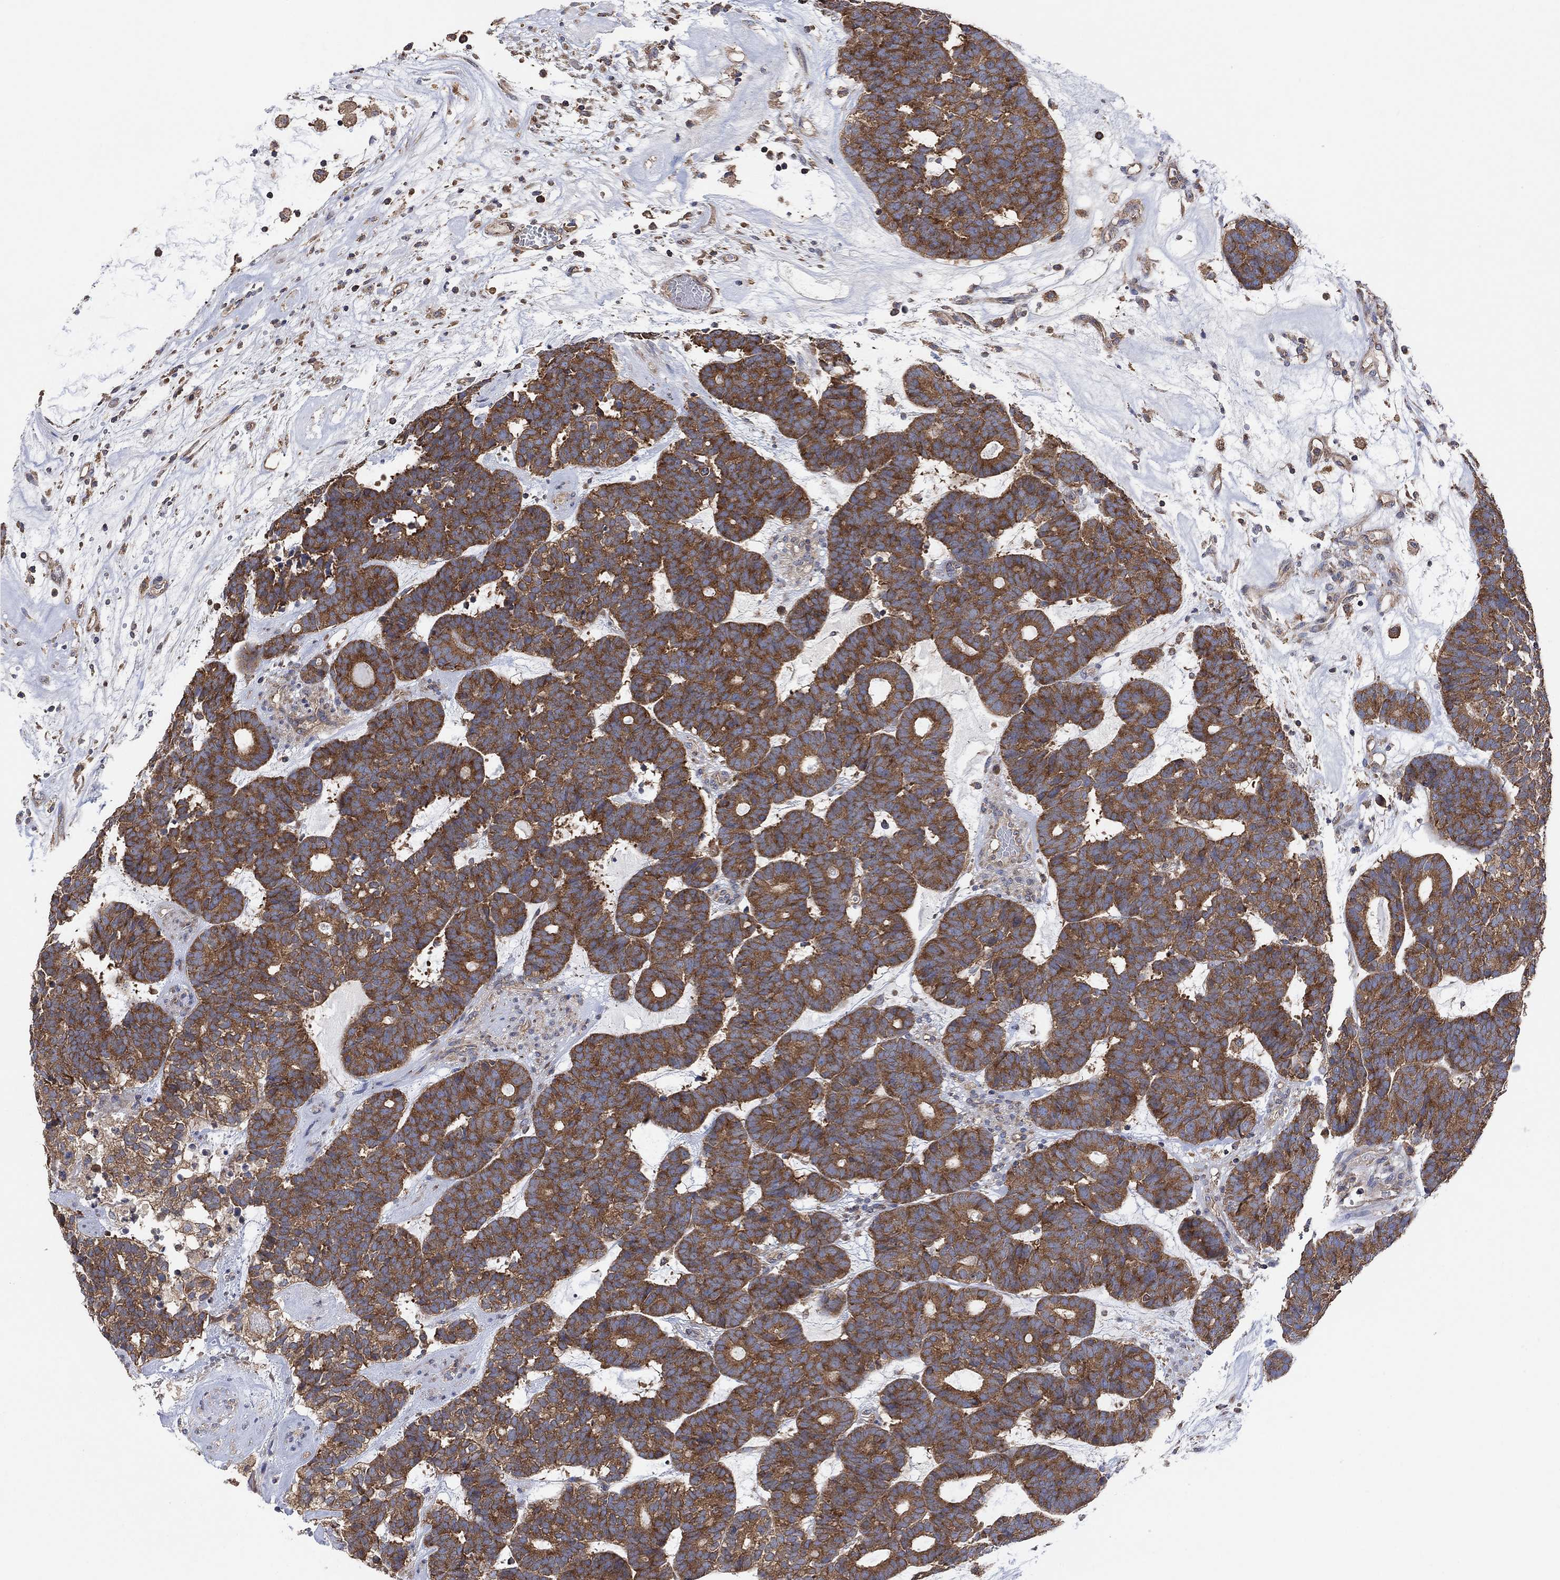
{"staining": {"intensity": "strong", "quantity": ">75%", "location": "cytoplasmic/membranous"}, "tissue": "head and neck cancer", "cell_type": "Tumor cells", "image_type": "cancer", "snomed": [{"axis": "morphology", "description": "Adenocarcinoma, NOS"}, {"axis": "topography", "description": "Head-Neck"}], "caption": "Brown immunohistochemical staining in human head and neck cancer displays strong cytoplasmic/membranous positivity in about >75% of tumor cells.", "gene": "BLOC1S3", "patient": {"sex": "female", "age": 81}}